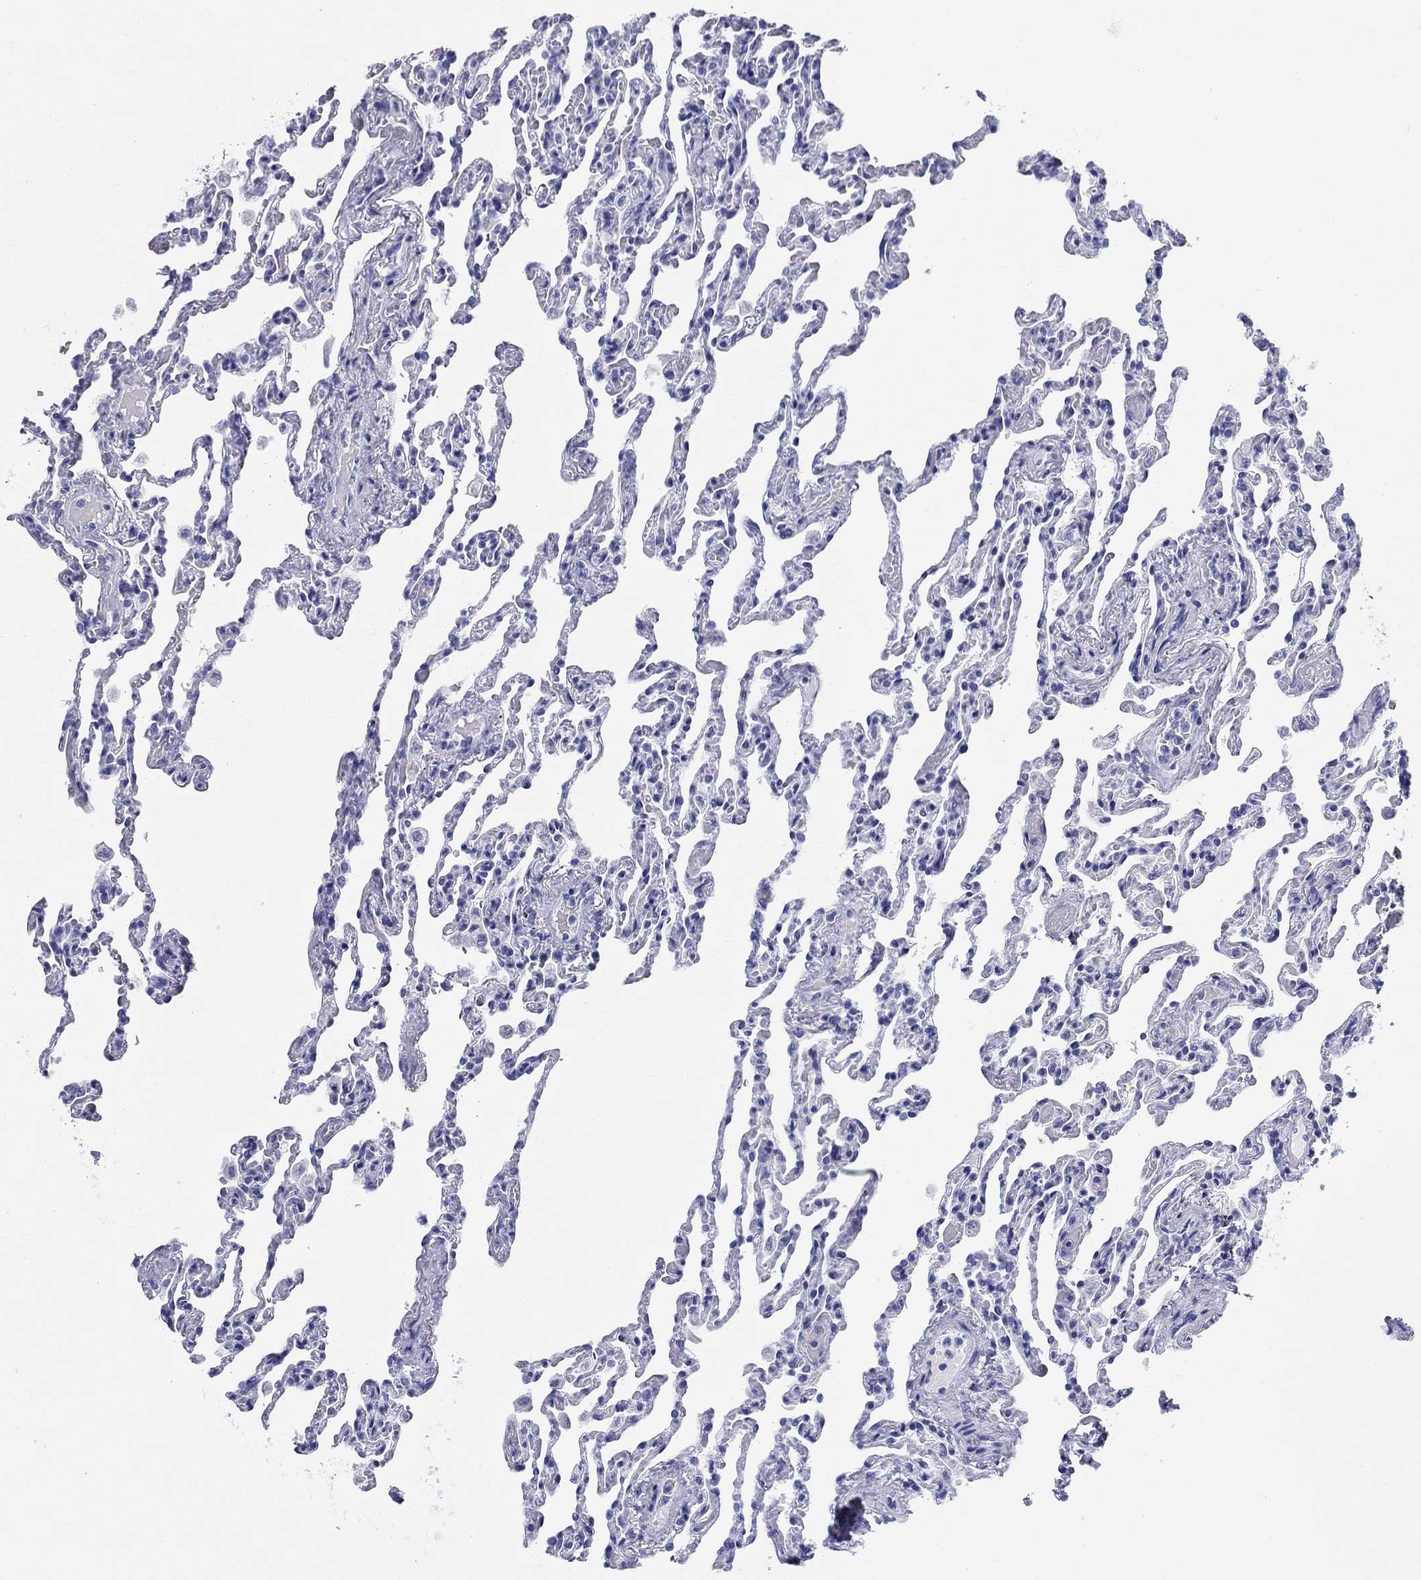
{"staining": {"intensity": "negative", "quantity": "none", "location": "none"}, "tissue": "lung", "cell_type": "Alveolar cells", "image_type": "normal", "snomed": [{"axis": "morphology", "description": "Normal tissue, NOS"}, {"axis": "topography", "description": "Lung"}], "caption": "Protein analysis of benign lung displays no significant staining in alveolar cells.", "gene": "LAMP5", "patient": {"sex": "female", "age": 43}}